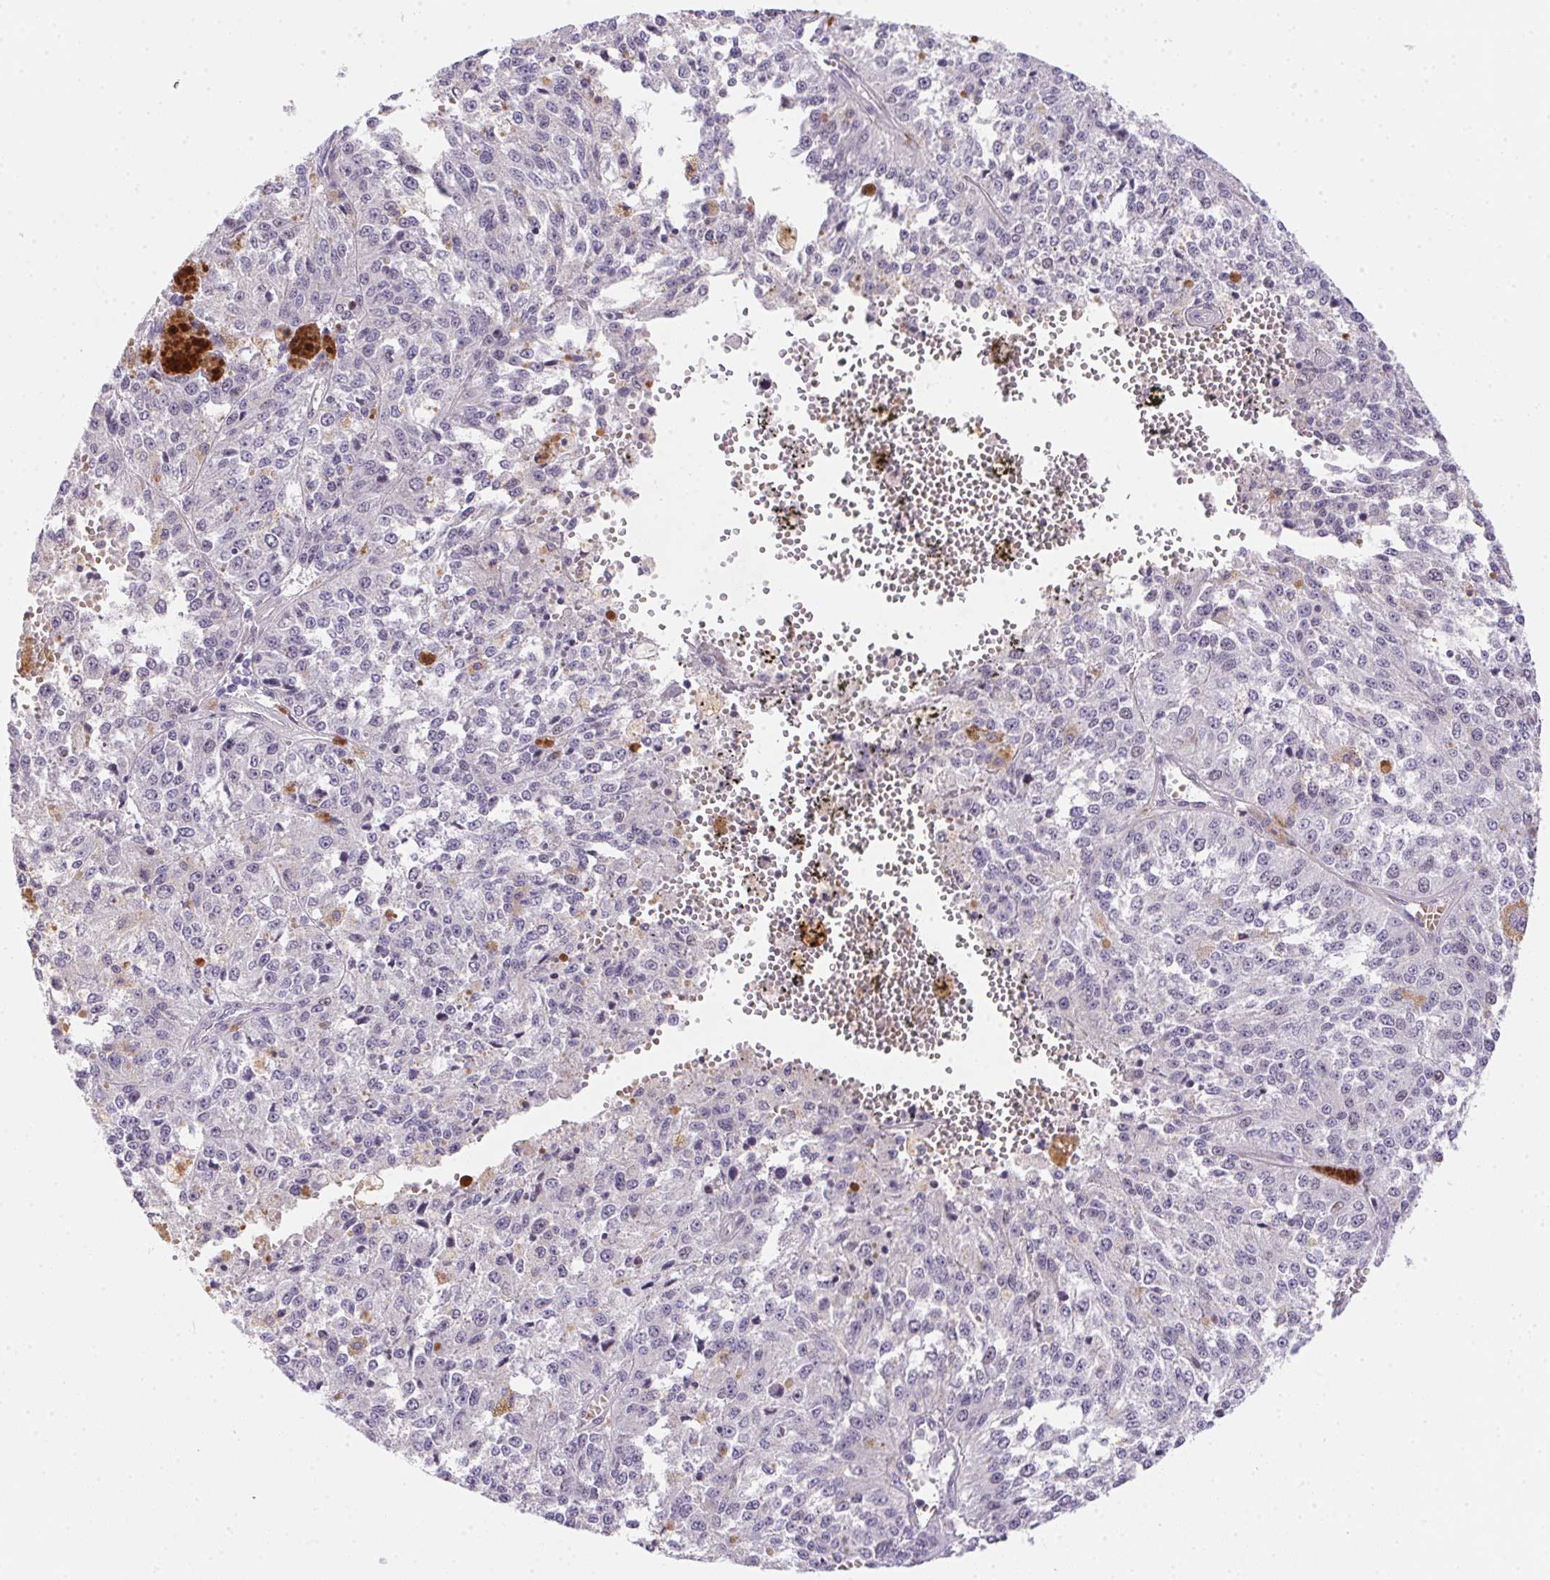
{"staining": {"intensity": "negative", "quantity": "none", "location": "none"}, "tissue": "melanoma", "cell_type": "Tumor cells", "image_type": "cancer", "snomed": [{"axis": "morphology", "description": "Malignant melanoma, Metastatic site"}, {"axis": "topography", "description": "Lymph node"}], "caption": "Protein analysis of malignant melanoma (metastatic site) reveals no significant positivity in tumor cells. (DAB (3,3'-diaminobenzidine) immunohistochemistry visualized using brightfield microscopy, high magnification).", "gene": "HELLS", "patient": {"sex": "female", "age": 64}}